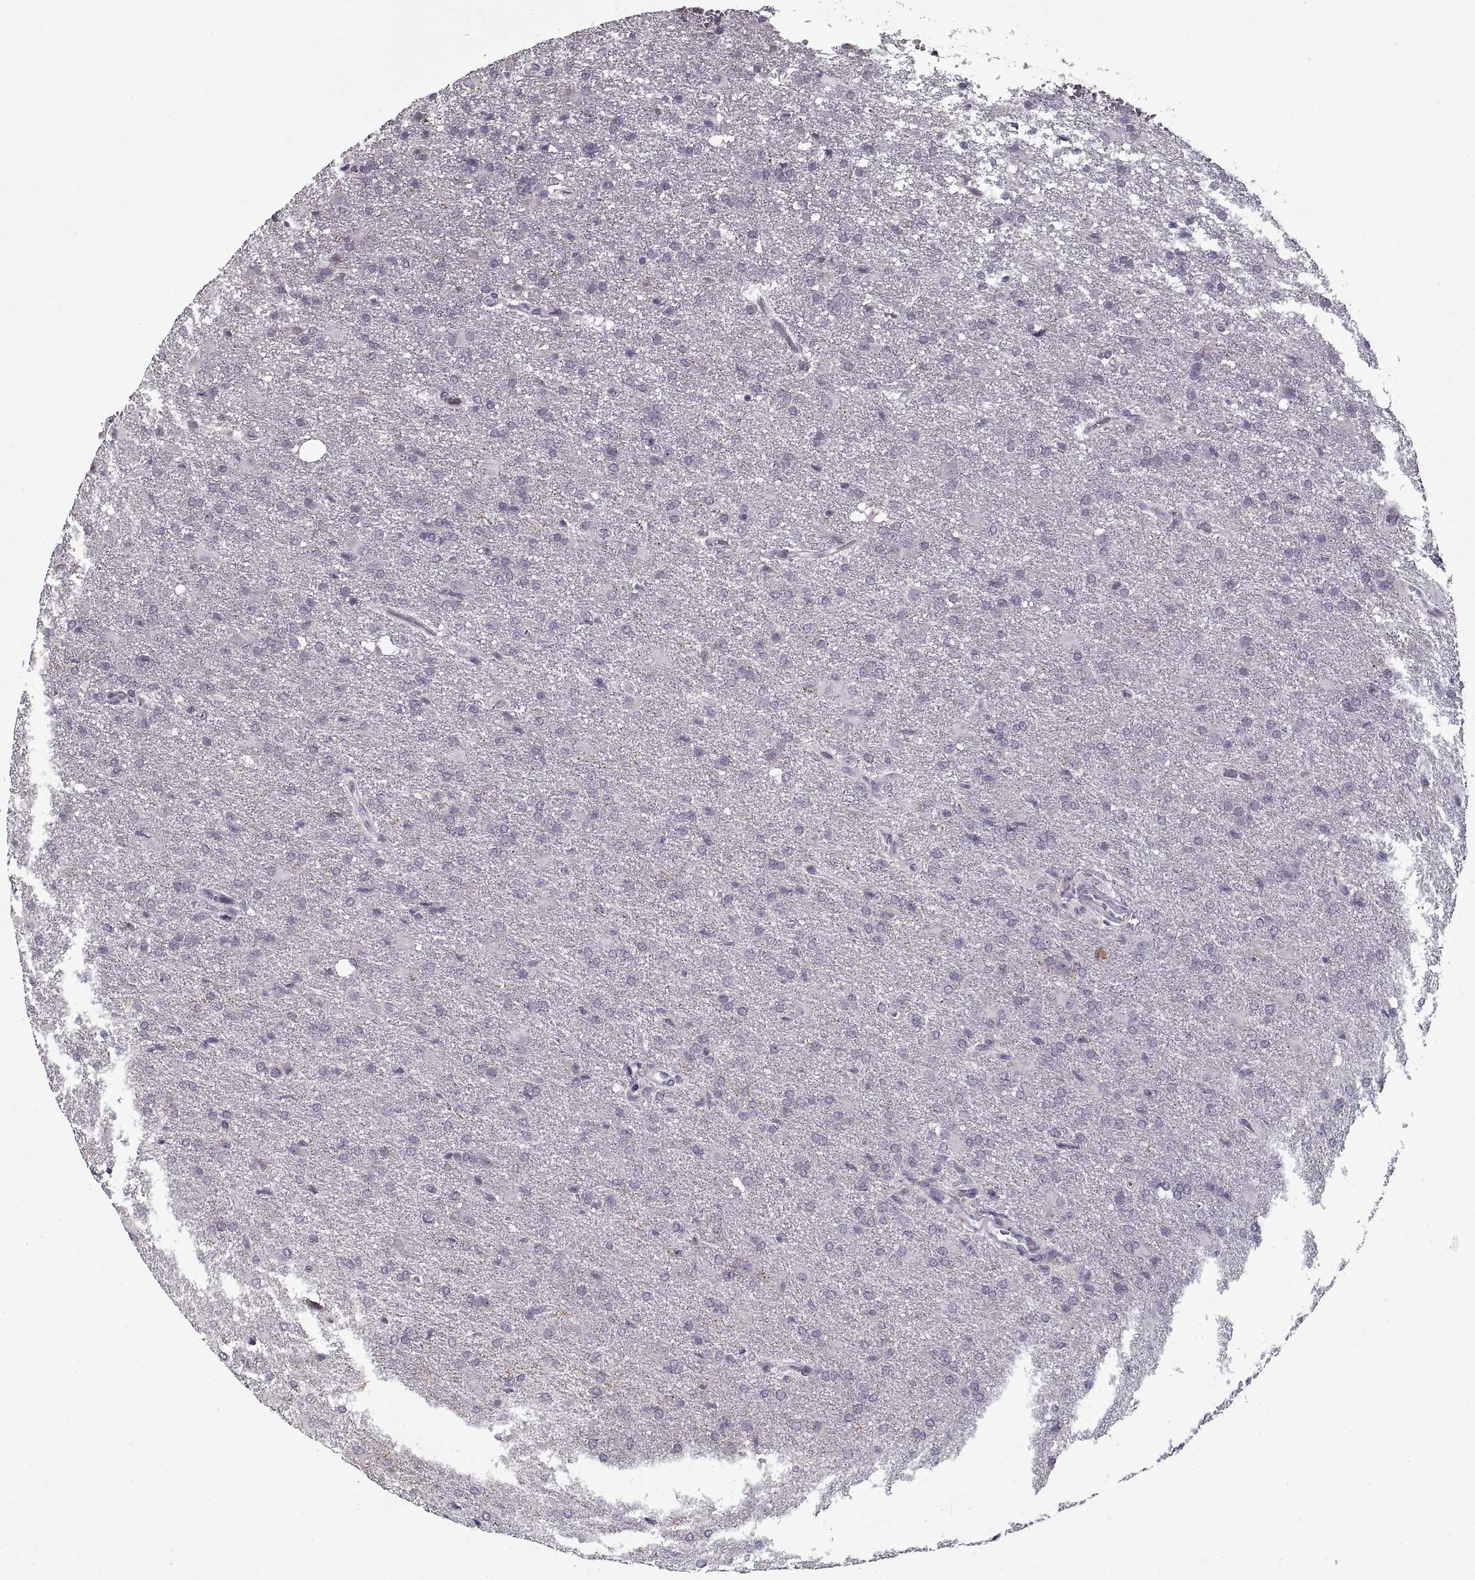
{"staining": {"intensity": "negative", "quantity": "none", "location": "none"}, "tissue": "glioma", "cell_type": "Tumor cells", "image_type": "cancer", "snomed": [{"axis": "morphology", "description": "Glioma, malignant, High grade"}, {"axis": "topography", "description": "Brain"}], "caption": "This is an IHC image of human malignant glioma (high-grade). There is no positivity in tumor cells.", "gene": "GAD2", "patient": {"sex": "male", "age": 68}}